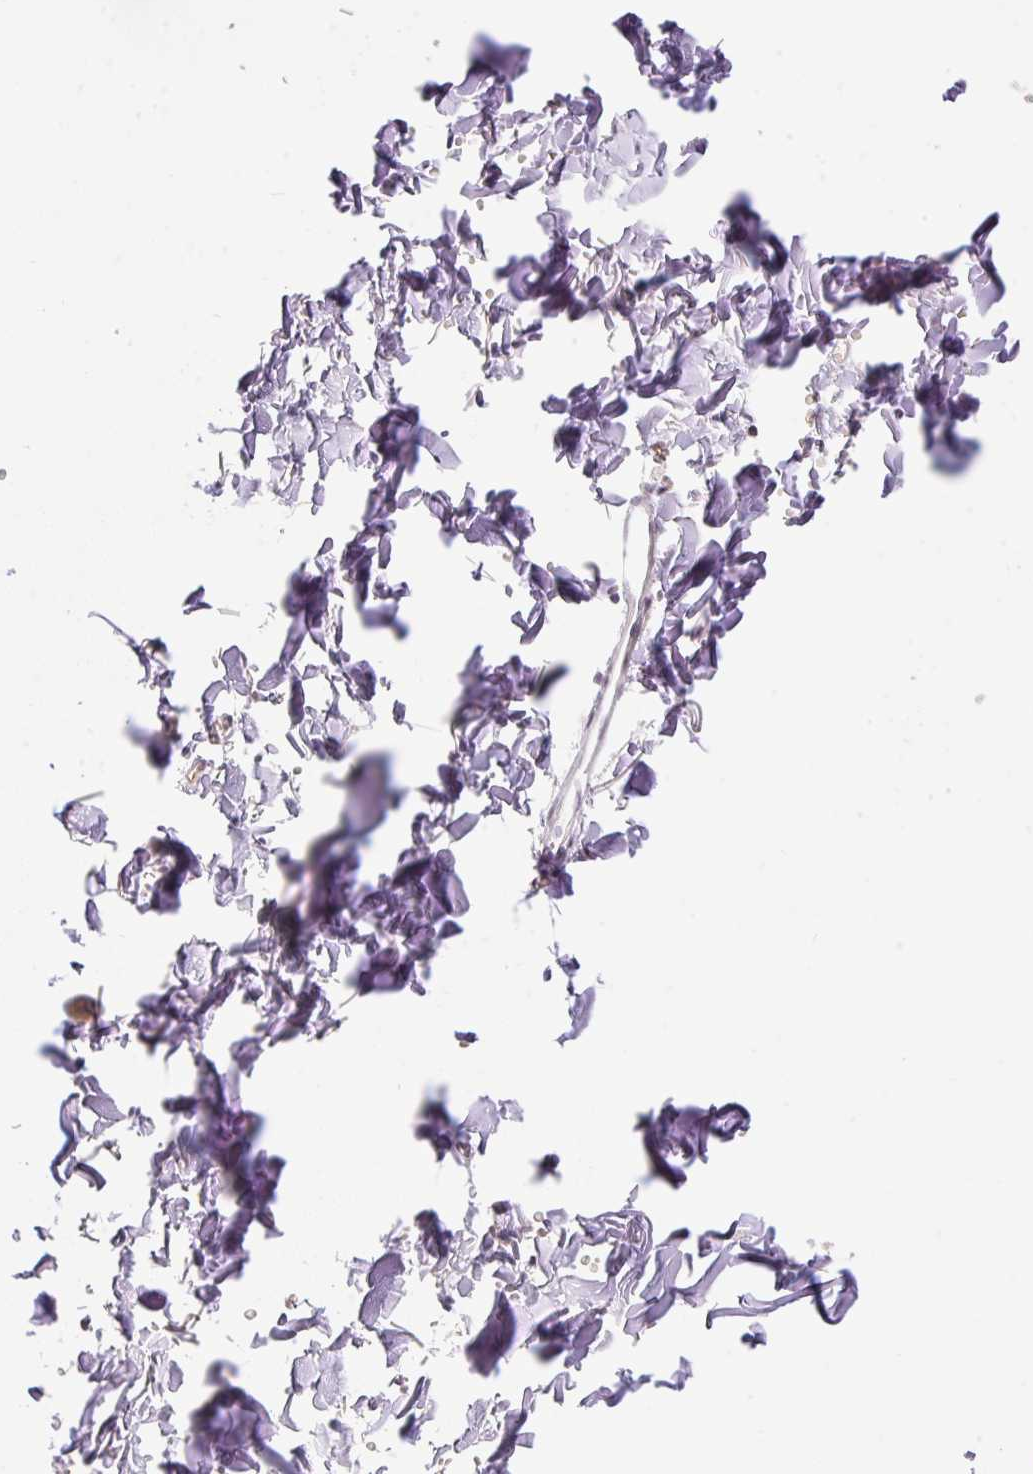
{"staining": {"intensity": "negative", "quantity": "none", "location": "none"}, "tissue": "adipose tissue", "cell_type": "Adipocytes", "image_type": "normal", "snomed": [{"axis": "morphology", "description": "Normal tissue, NOS"}, {"axis": "topography", "description": "Cartilage tissue"}, {"axis": "topography", "description": "Bronchus"}, {"axis": "topography", "description": "Peripheral nerve tissue"}], "caption": "A photomicrograph of adipose tissue stained for a protein reveals no brown staining in adipocytes. The staining was performed using DAB to visualize the protein expression in brown, while the nuclei were stained in blue with hematoxylin (Magnification: 20x).", "gene": "ENSG00000268750", "patient": {"sex": "female", "age": 59}}